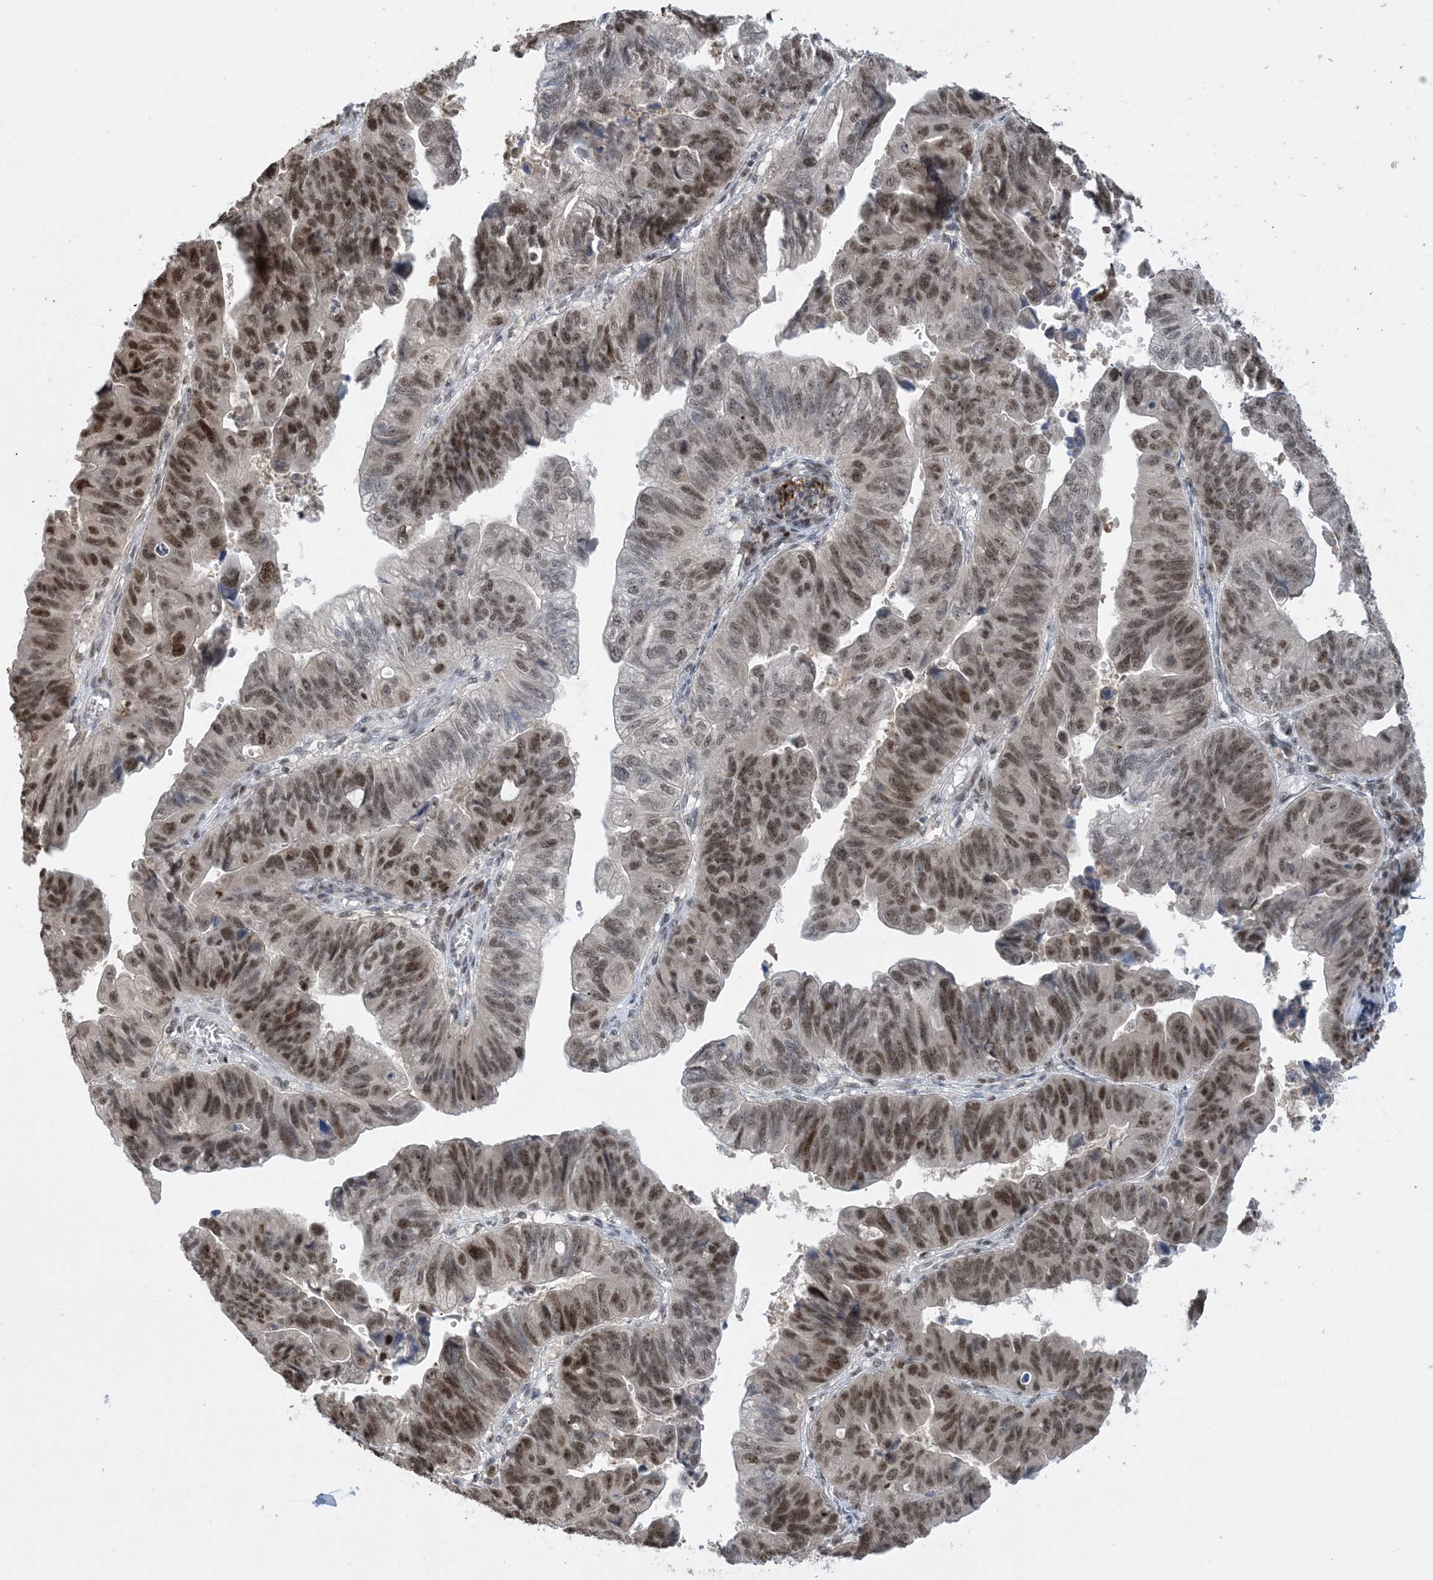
{"staining": {"intensity": "moderate", "quantity": ">75%", "location": "nuclear"}, "tissue": "stomach cancer", "cell_type": "Tumor cells", "image_type": "cancer", "snomed": [{"axis": "morphology", "description": "Adenocarcinoma, NOS"}, {"axis": "topography", "description": "Stomach"}], "caption": "Protein expression analysis of stomach adenocarcinoma demonstrates moderate nuclear expression in about >75% of tumor cells. (Brightfield microscopy of DAB IHC at high magnification).", "gene": "ACYP2", "patient": {"sex": "male", "age": 59}}